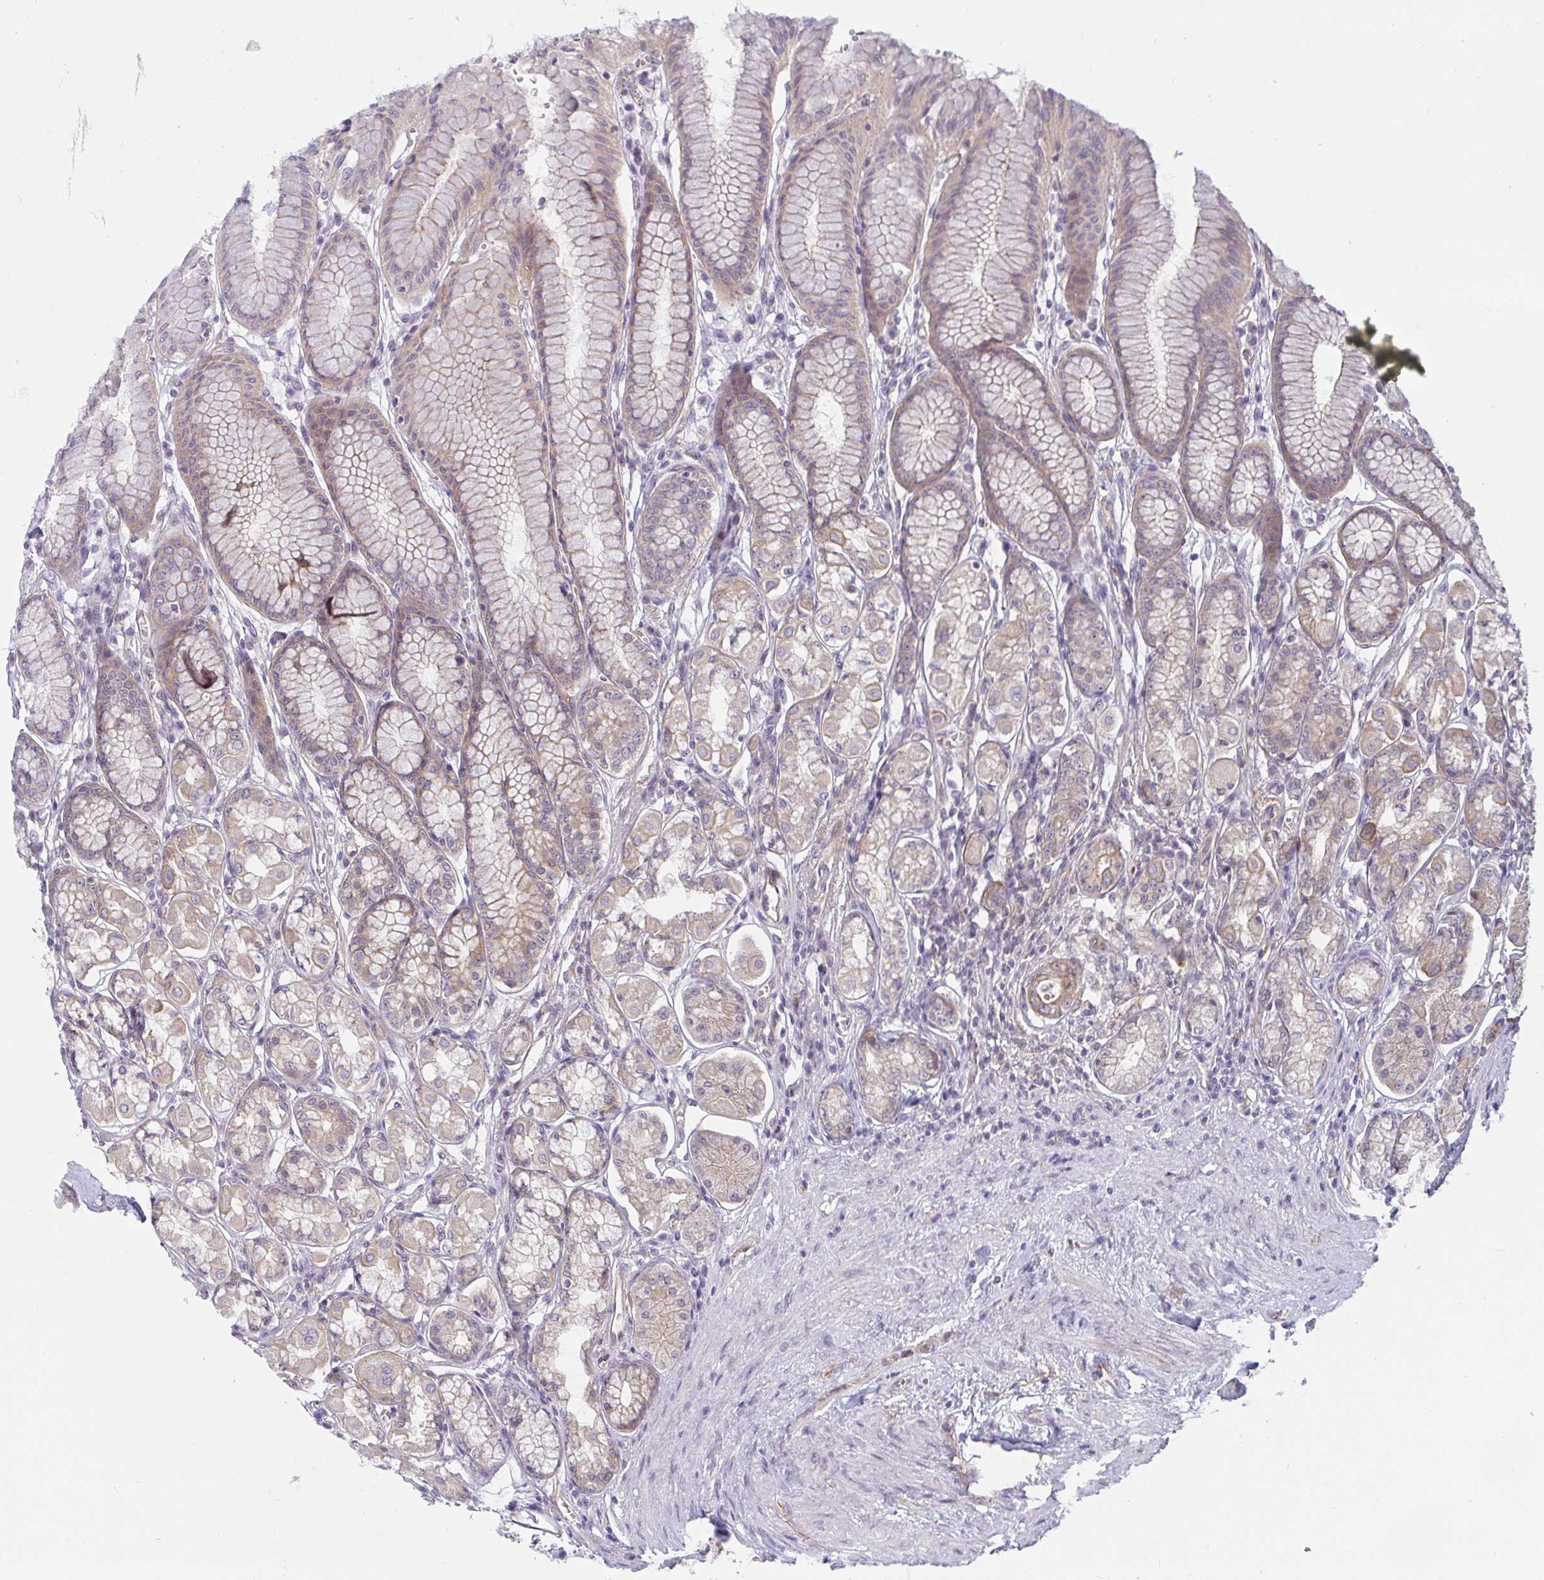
{"staining": {"intensity": "moderate", "quantity": ">75%", "location": "cytoplasmic/membranous,nuclear"}, "tissue": "stomach", "cell_type": "Glandular cells", "image_type": "normal", "snomed": [{"axis": "morphology", "description": "Normal tissue, NOS"}, {"axis": "topography", "description": "Stomach"}, {"axis": "topography", "description": "Stomach, lower"}], "caption": "This histopathology image reveals immunohistochemistry staining of normal stomach, with medium moderate cytoplasmic/membranous,nuclear positivity in approximately >75% of glandular cells.", "gene": "CASP9", "patient": {"sex": "male", "age": 76}}